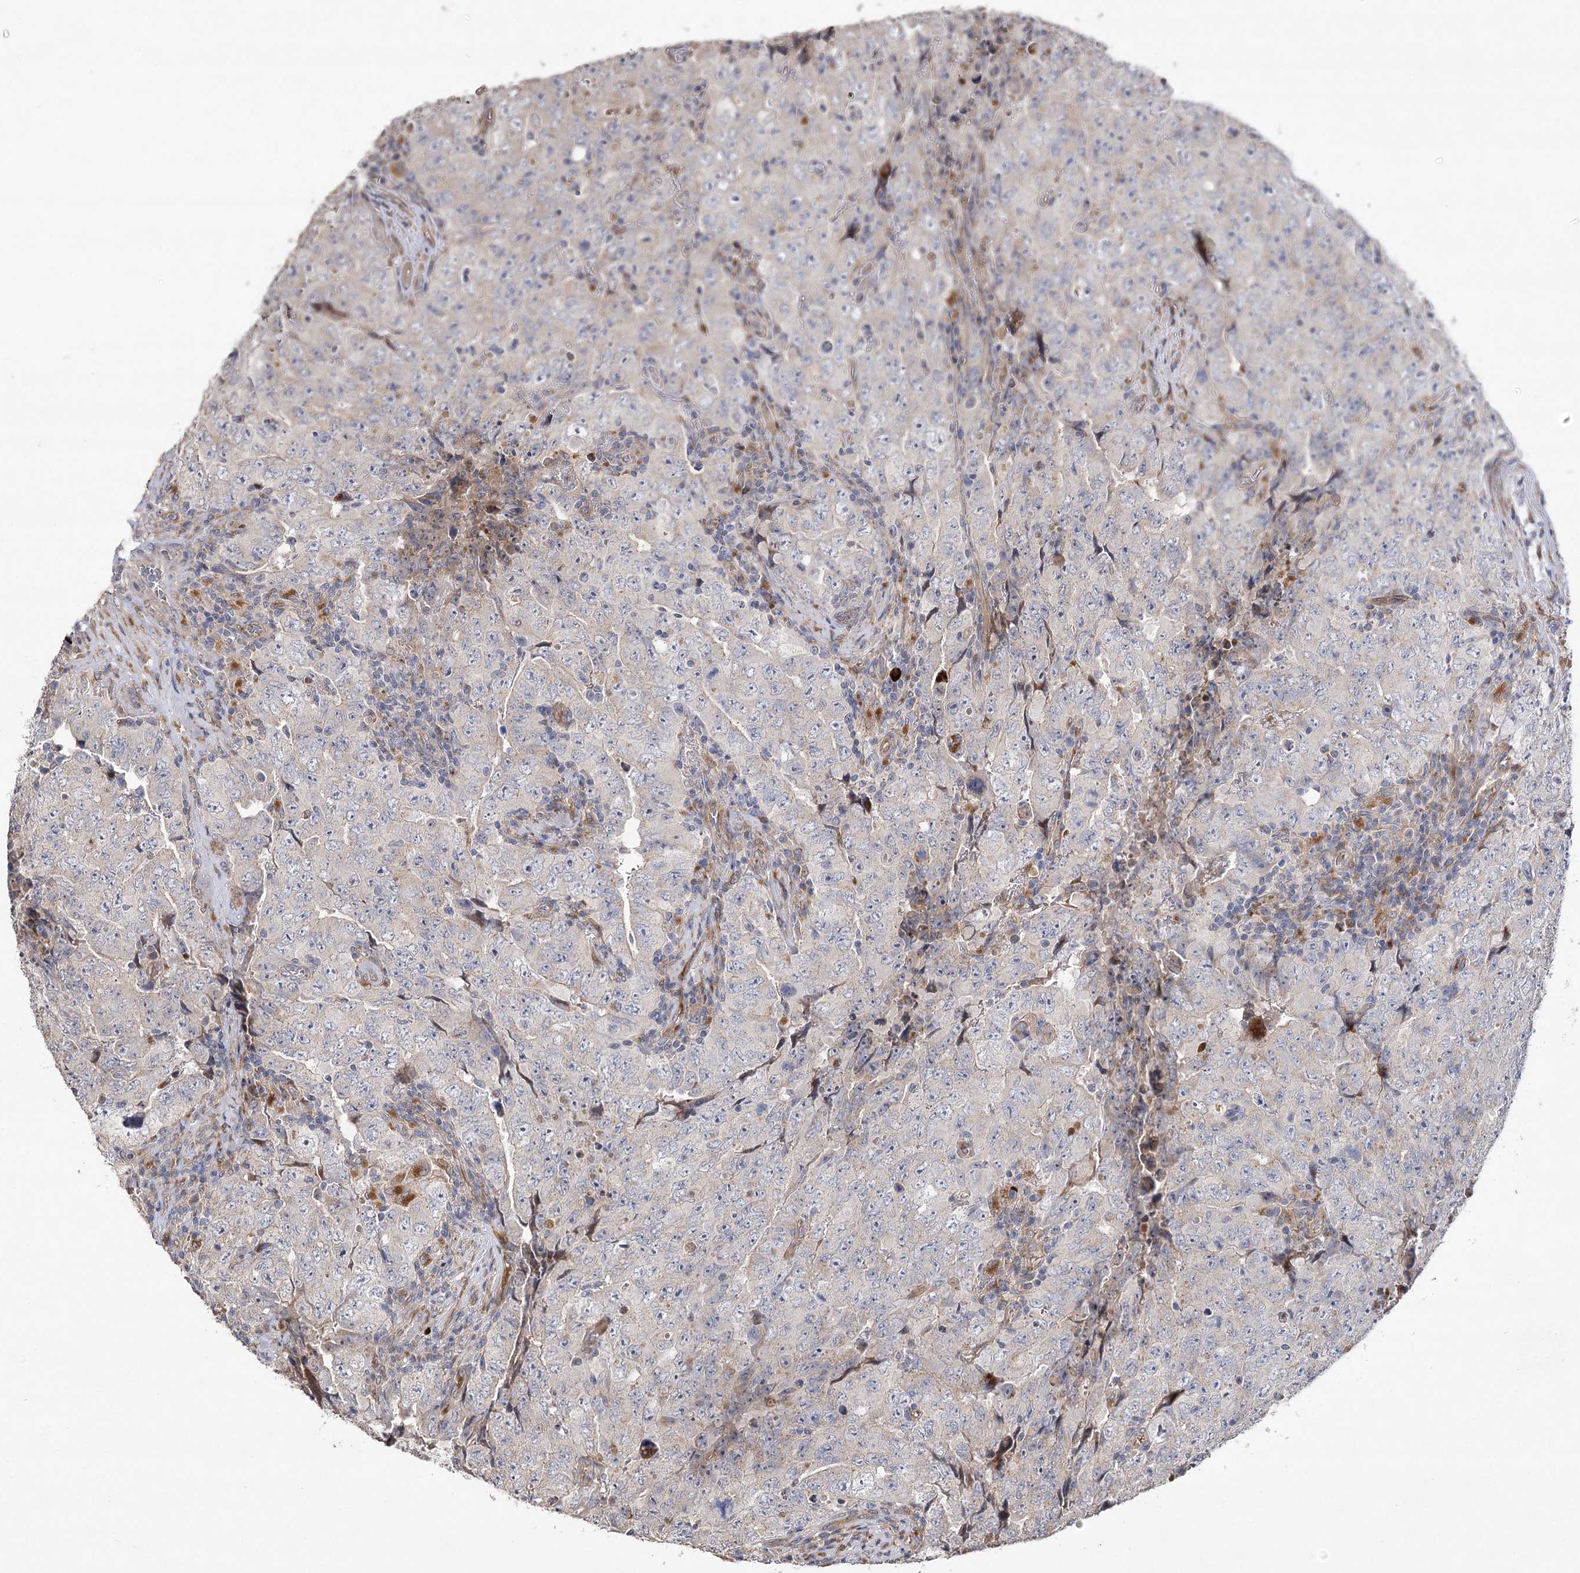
{"staining": {"intensity": "negative", "quantity": "none", "location": "none"}, "tissue": "testis cancer", "cell_type": "Tumor cells", "image_type": "cancer", "snomed": [{"axis": "morphology", "description": "Carcinoma, Embryonal, NOS"}, {"axis": "topography", "description": "Testis"}], "caption": "Embryonal carcinoma (testis) stained for a protein using immunohistochemistry reveals no staining tumor cells.", "gene": "OBSL1", "patient": {"sex": "male", "age": 26}}